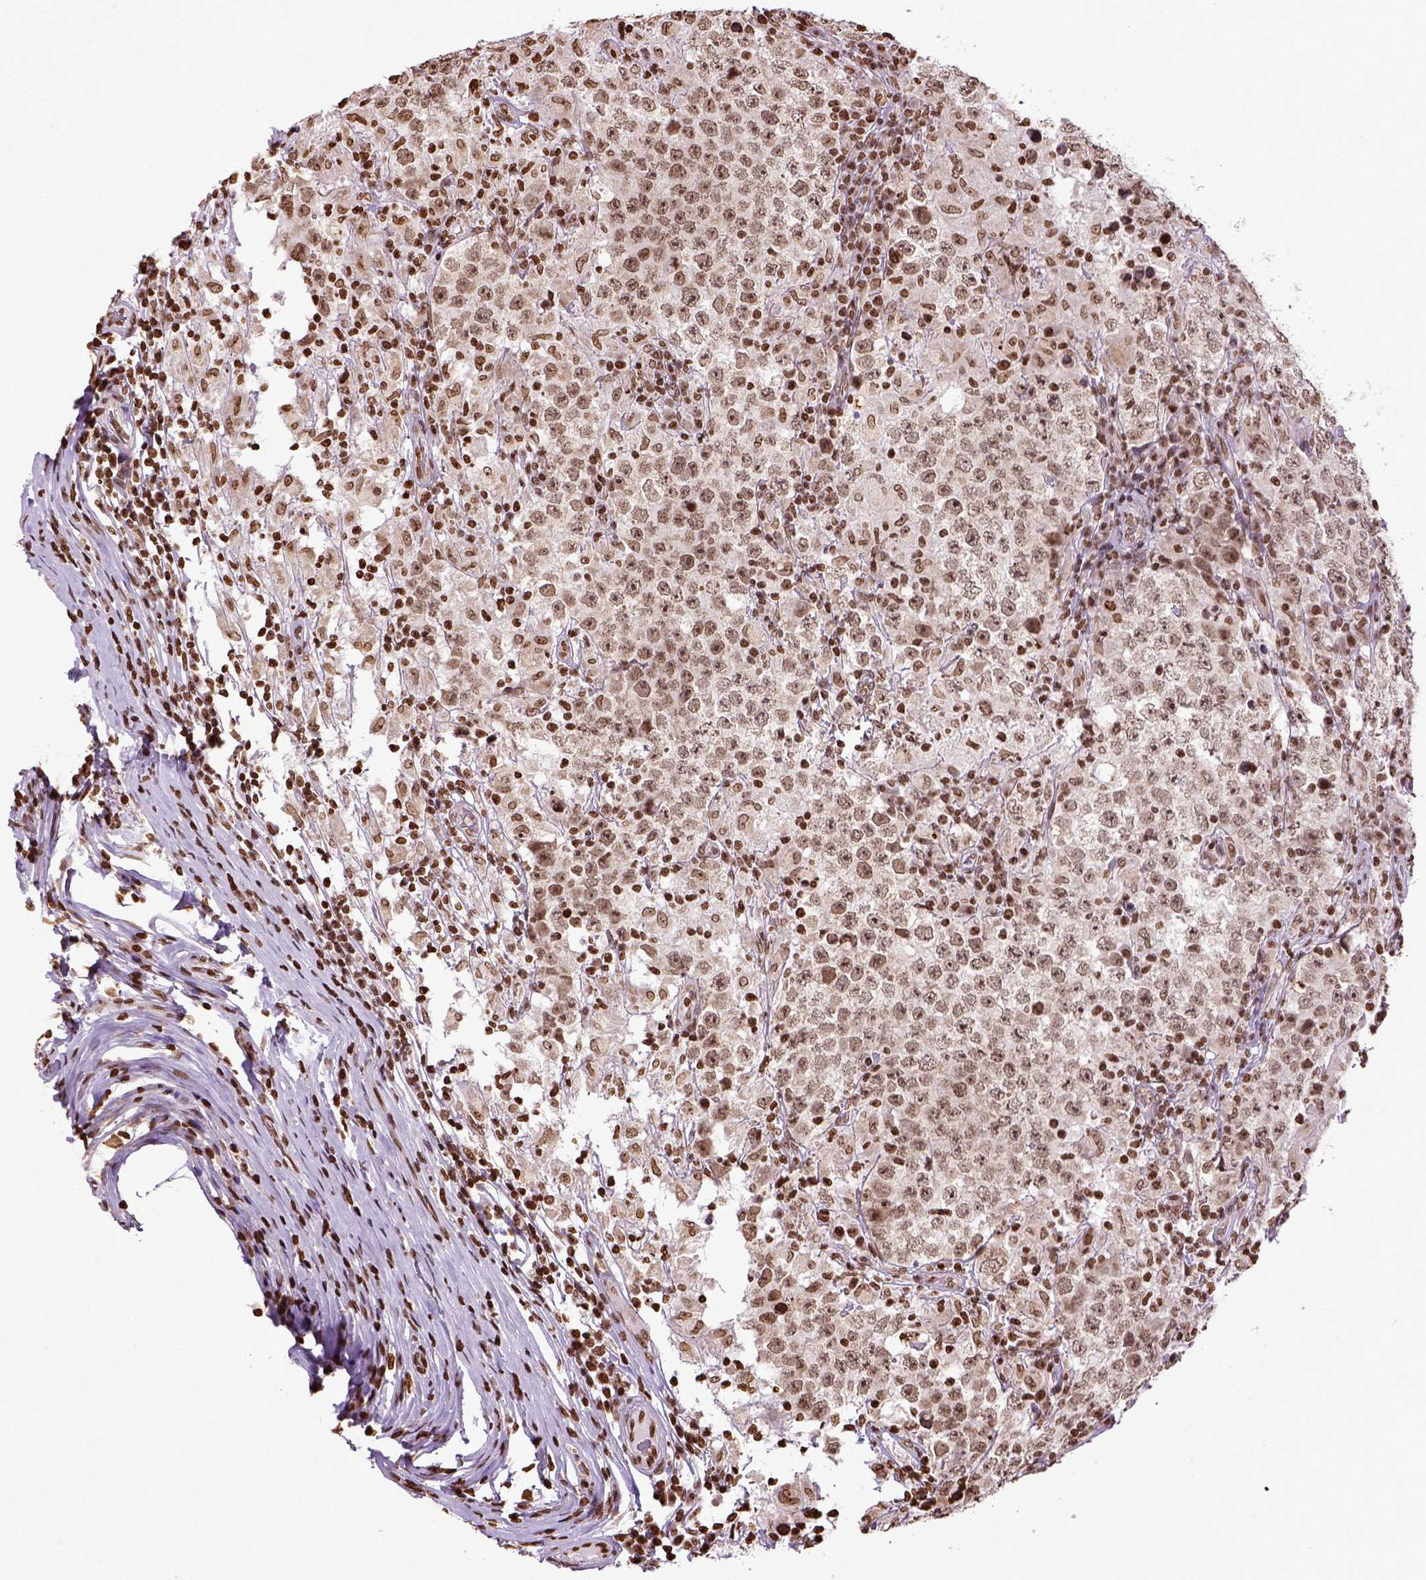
{"staining": {"intensity": "moderate", "quantity": ">75%", "location": "nuclear"}, "tissue": "testis cancer", "cell_type": "Tumor cells", "image_type": "cancer", "snomed": [{"axis": "morphology", "description": "Seminoma, NOS"}, {"axis": "morphology", "description": "Carcinoma, Embryonal, NOS"}, {"axis": "topography", "description": "Testis"}], "caption": "A brown stain shows moderate nuclear expression of a protein in human embryonal carcinoma (testis) tumor cells. The staining was performed using DAB (3,3'-diaminobenzidine), with brown indicating positive protein expression. Nuclei are stained blue with hematoxylin.", "gene": "ZNF75D", "patient": {"sex": "male", "age": 41}}